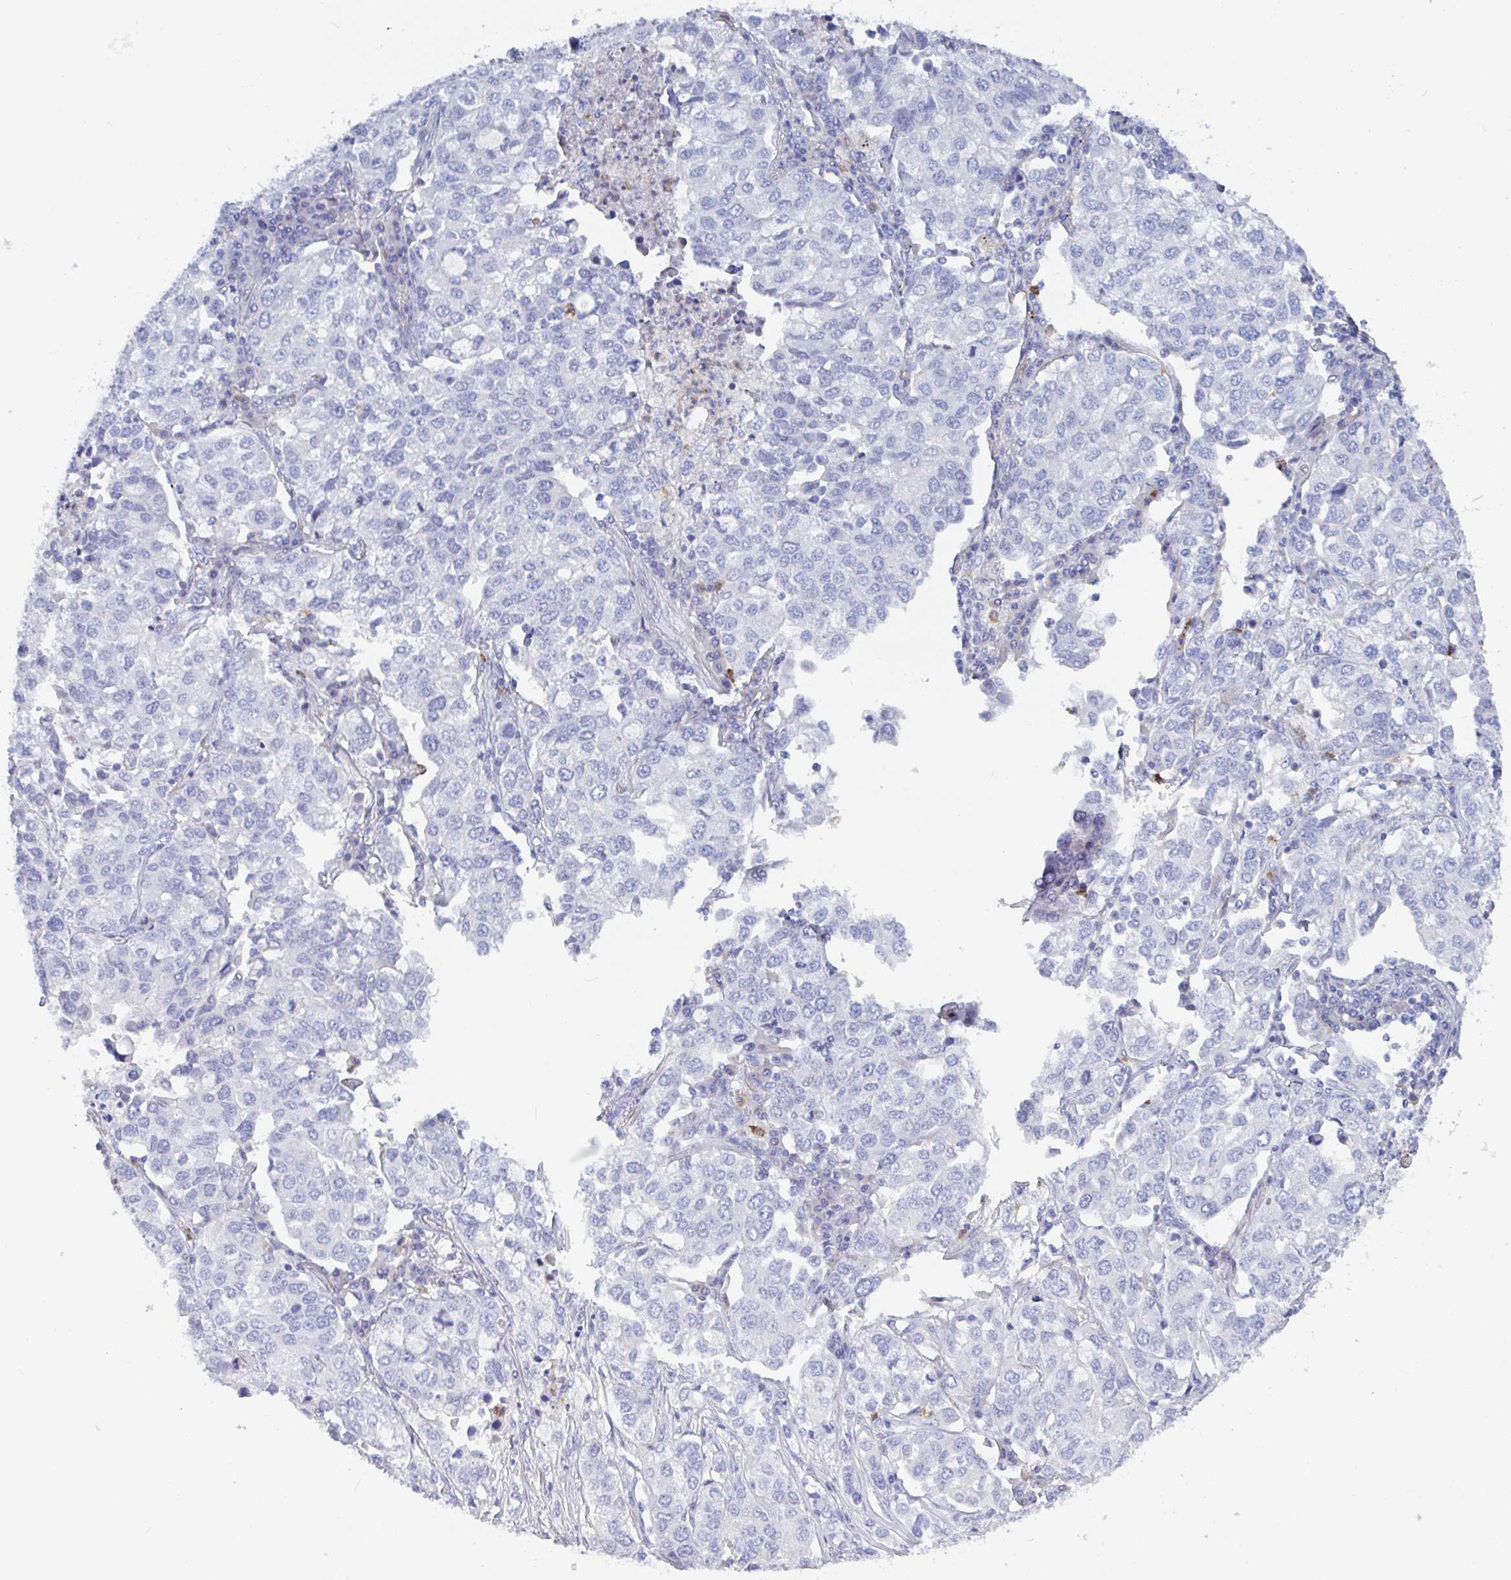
{"staining": {"intensity": "negative", "quantity": "none", "location": "none"}, "tissue": "lung cancer", "cell_type": "Tumor cells", "image_type": "cancer", "snomed": [{"axis": "morphology", "description": "Adenocarcinoma, NOS"}, {"axis": "morphology", "description": "Adenocarcinoma, metastatic, NOS"}, {"axis": "topography", "description": "Lymph node"}, {"axis": "topography", "description": "Lung"}], "caption": "This is an immunohistochemistry micrograph of human lung metastatic adenocarcinoma. There is no expression in tumor cells.", "gene": "ZNHIT2", "patient": {"sex": "female", "age": 65}}